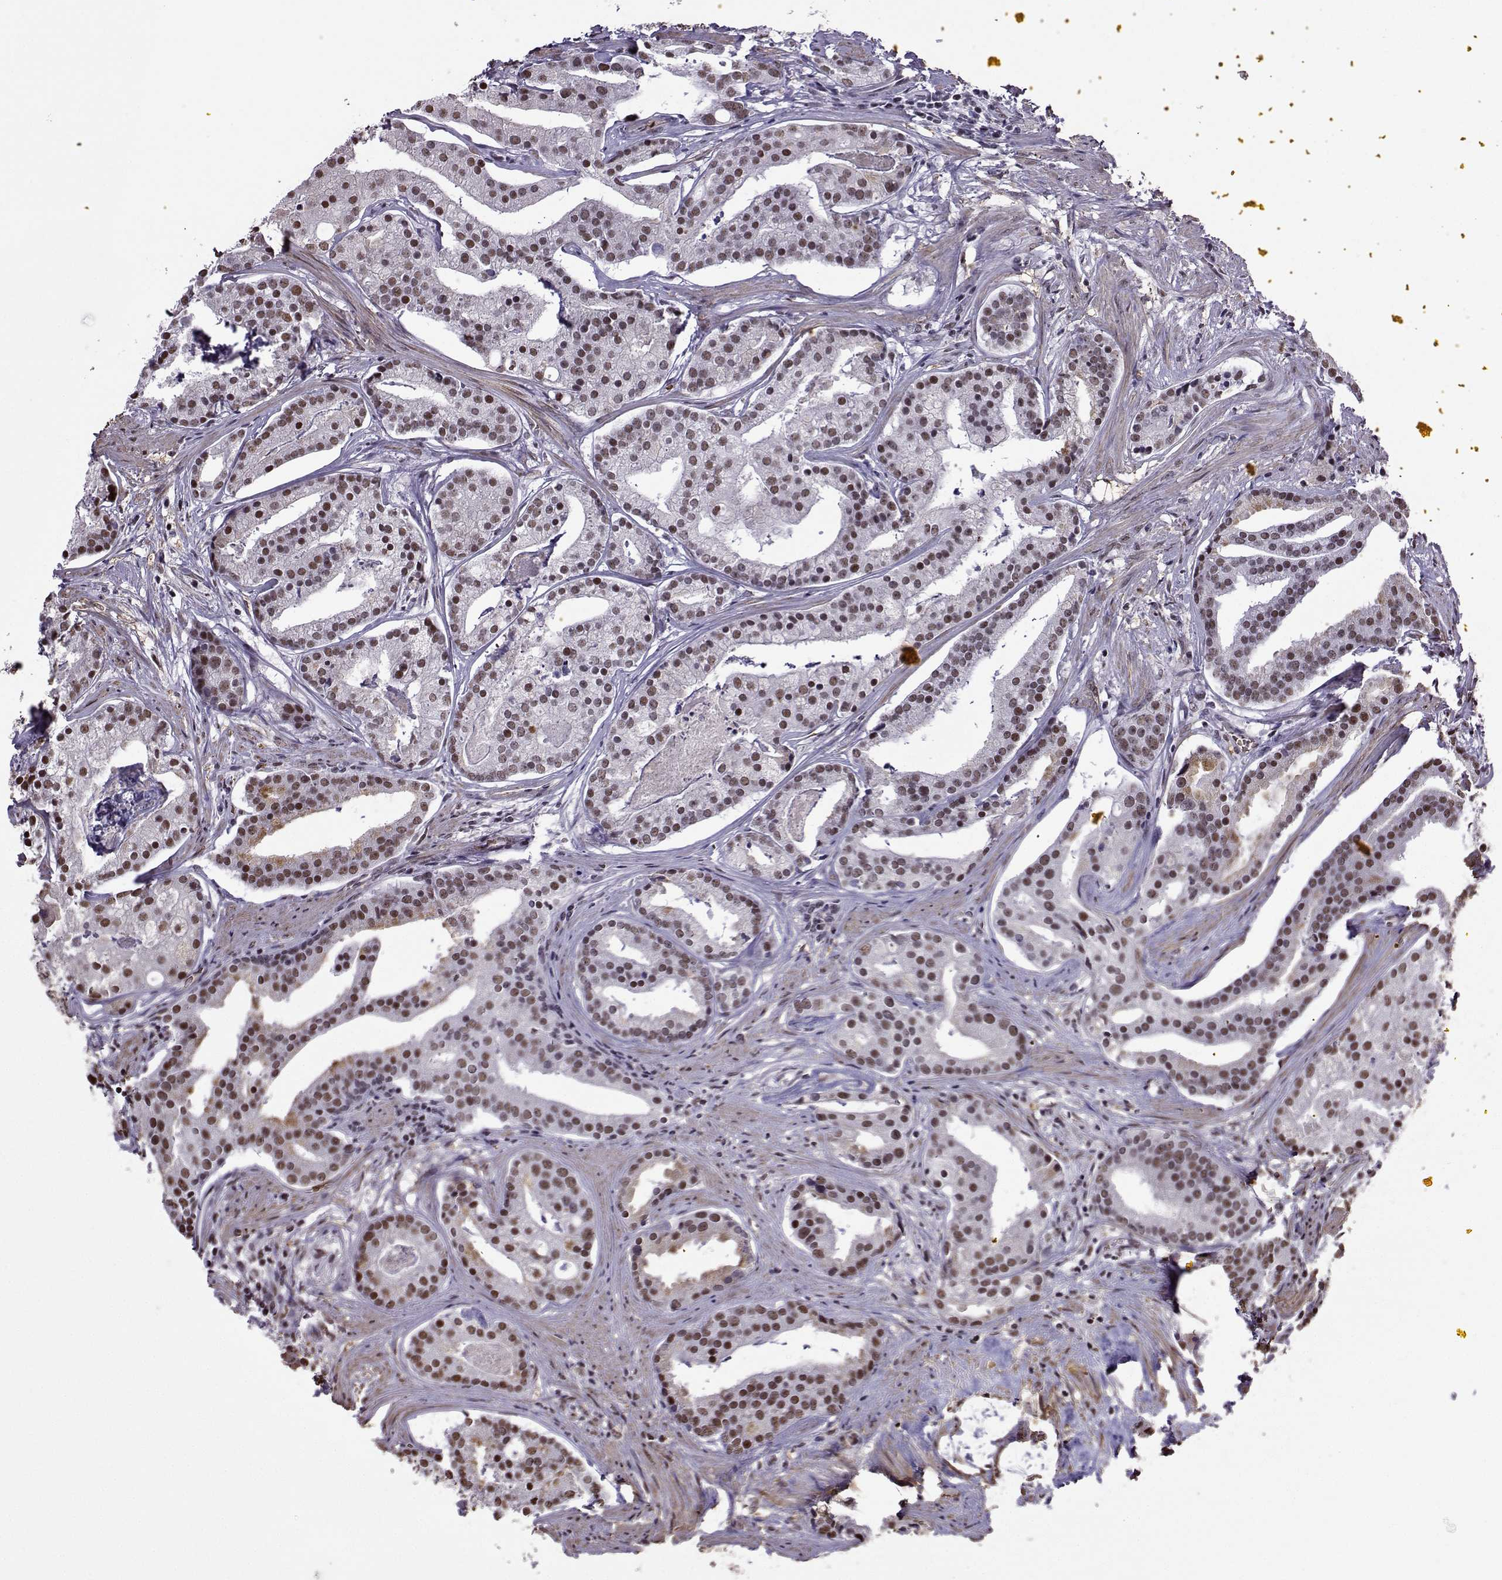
{"staining": {"intensity": "moderate", "quantity": ">75%", "location": "nuclear"}, "tissue": "prostate cancer", "cell_type": "Tumor cells", "image_type": "cancer", "snomed": [{"axis": "morphology", "description": "Adenocarcinoma, NOS"}, {"axis": "topography", "description": "Prostate and seminal vesicle, NOS"}, {"axis": "topography", "description": "Prostate"}], "caption": "High-magnification brightfield microscopy of adenocarcinoma (prostate) stained with DAB (brown) and counterstained with hematoxylin (blue). tumor cells exhibit moderate nuclear expression is seen in about>75% of cells. The staining is performed using DAB (3,3'-diaminobenzidine) brown chromogen to label protein expression. The nuclei are counter-stained blue using hematoxylin.", "gene": "CCNK", "patient": {"sex": "male", "age": 44}}